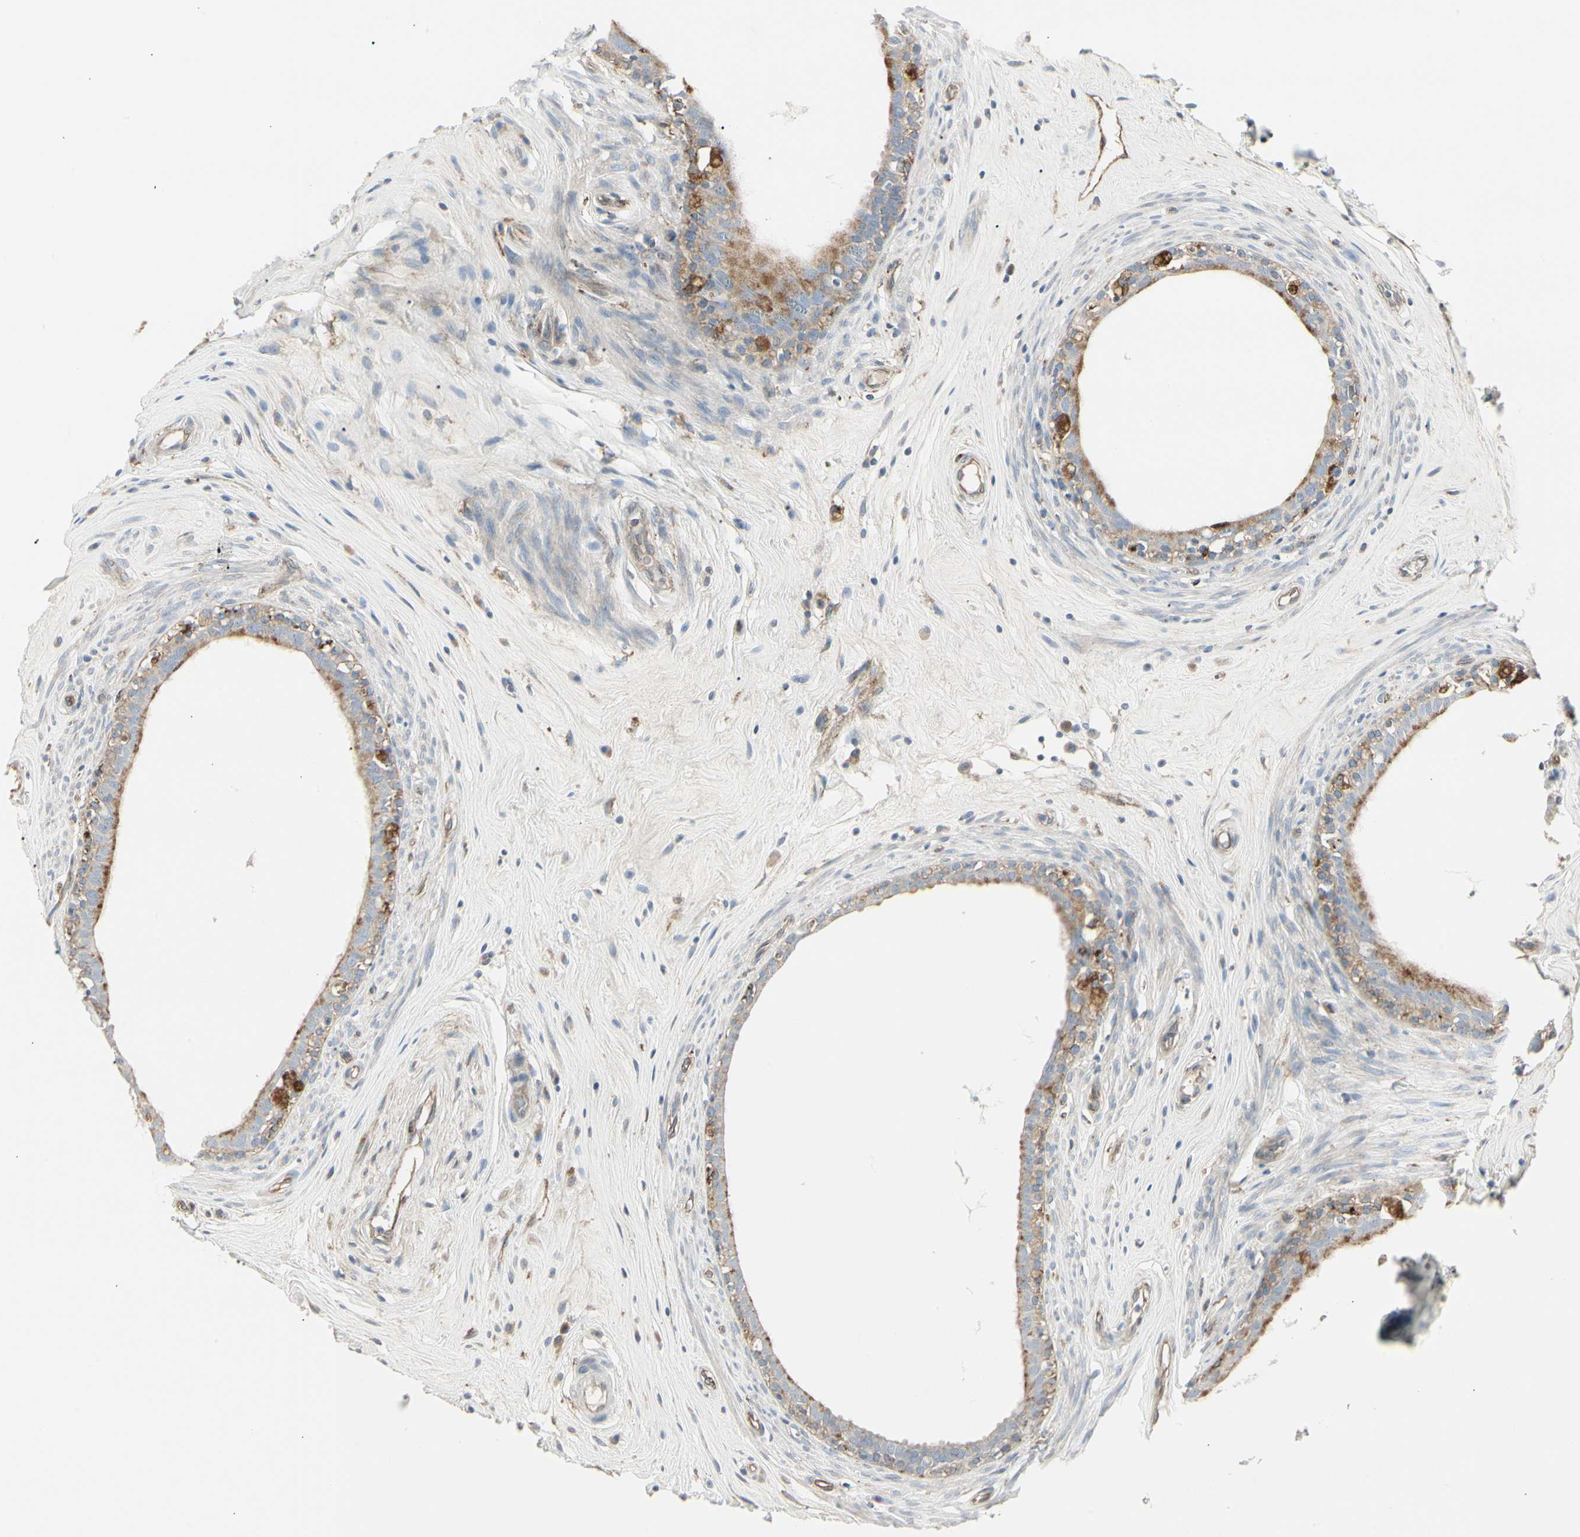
{"staining": {"intensity": "moderate", "quantity": ">75%", "location": "cytoplasmic/membranous"}, "tissue": "epididymis", "cell_type": "Glandular cells", "image_type": "normal", "snomed": [{"axis": "morphology", "description": "Normal tissue, NOS"}, {"axis": "morphology", "description": "Inflammation, NOS"}, {"axis": "topography", "description": "Epididymis"}], "caption": "Protein expression analysis of unremarkable epididymis reveals moderate cytoplasmic/membranous positivity in approximately >75% of glandular cells.", "gene": "ATP6V1B2", "patient": {"sex": "male", "age": 84}}